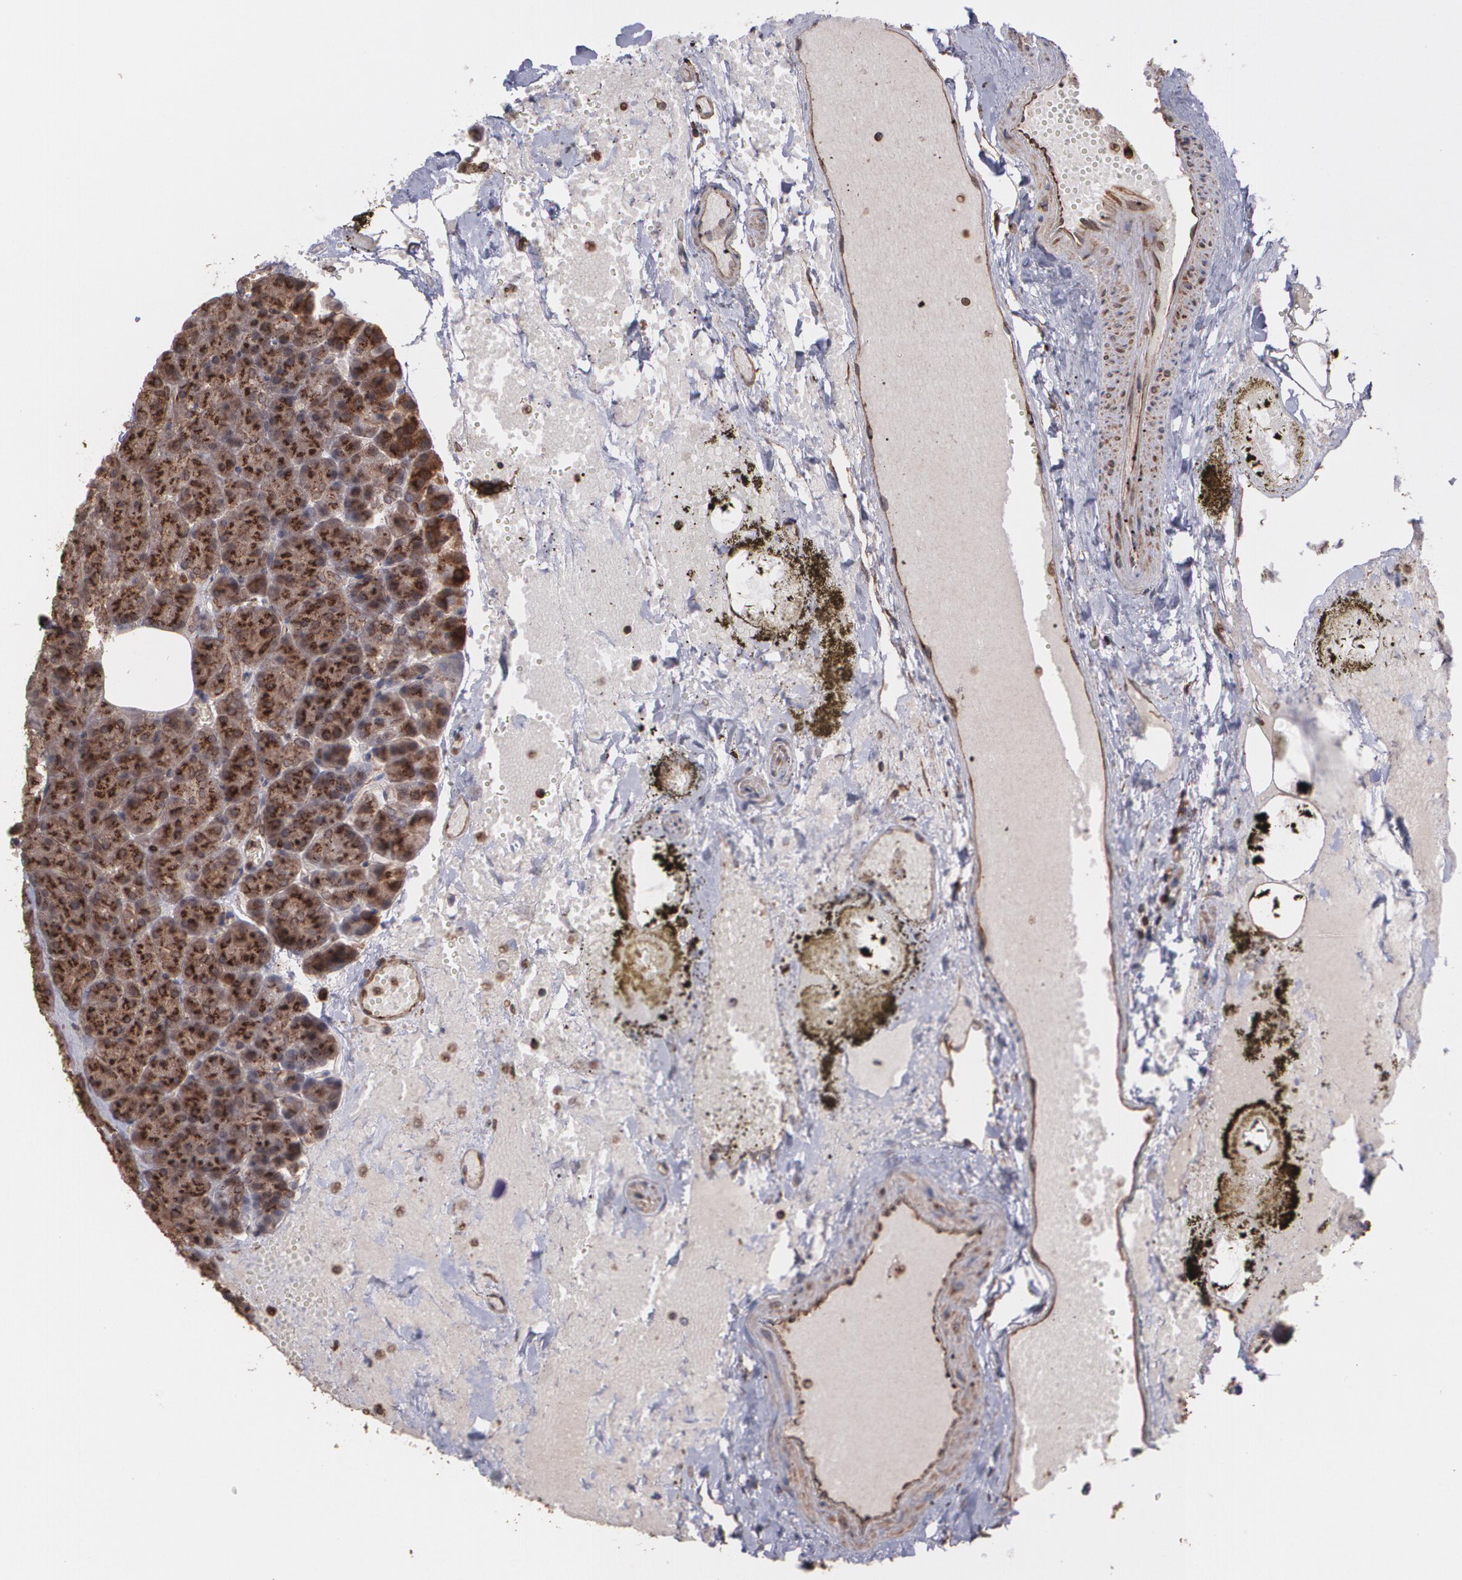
{"staining": {"intensity": "strong", "quantity": ">75%", "location": "cytoplasmic/membranous"}, "tissue": "pancreas", "cell_type": "Exocrine glandular cells", "image_type": "normal", "snomed": [{"axis": "morphology", "description": "Normal tissue, NOS"}, {"axis": "topography", "description": "Pancreas"}], "caption": "The immunohistochemical stain highlights strong cytoplasmic/membranous staining in exocrine glandular cells of benign pancreas. (DAB (3,3'-diaminobenzidine) IHC, brown staining for protein, blue staining for nuclei).", "gene": "TRIP11", "patient": {"sex": "female", "age": 35}}